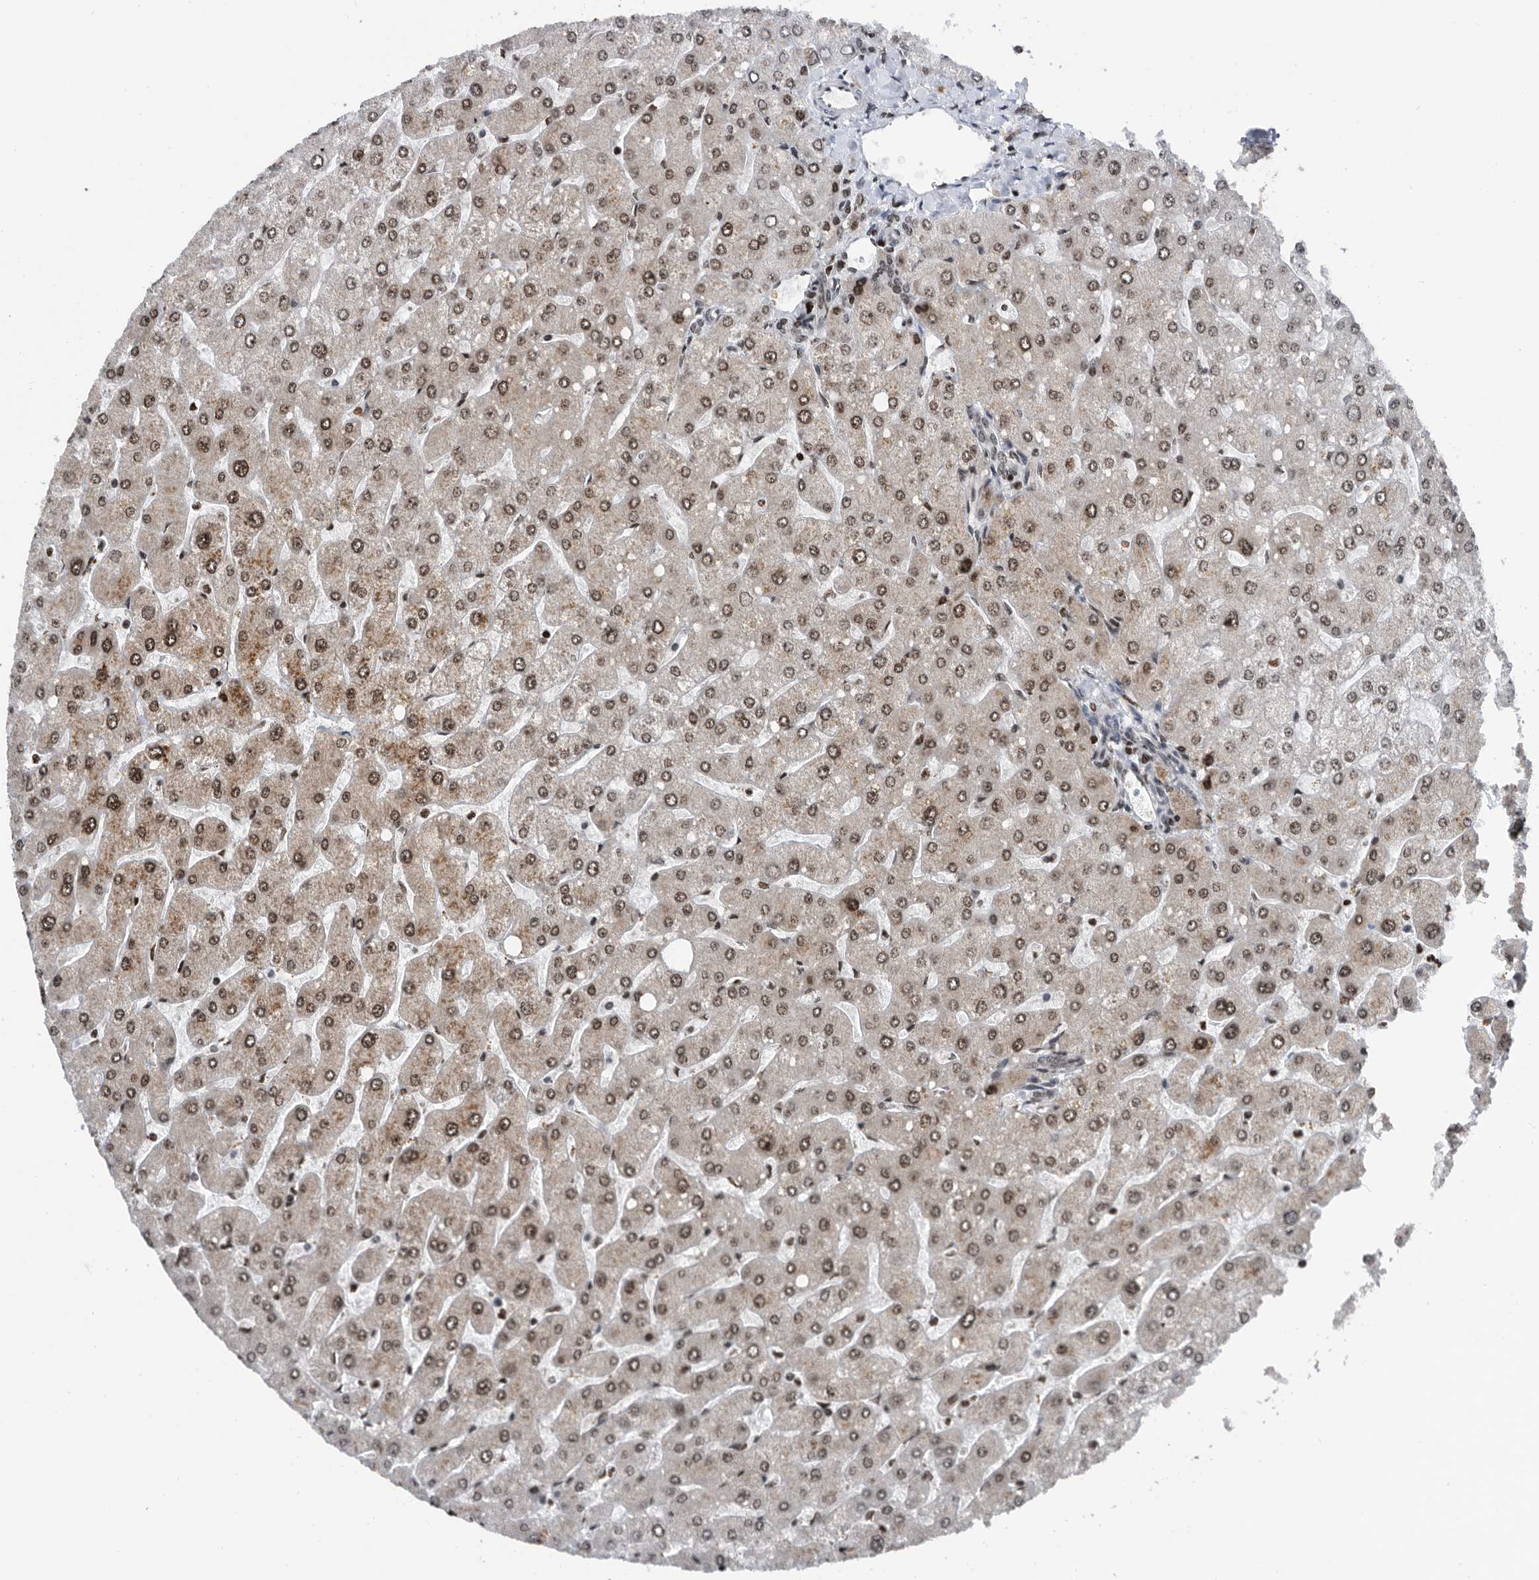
{"staining": {"intensity": "moderate", "quantity": ">75%", "location": "nuclear"}, "tissue": "liver", "cell_type": "Cholangiocytes", "image_type": "normal", "snomed": [{"axis": "morphology", "description": "Normal tissue, NOS"}, {"axis": "topography", "description": "Liver"}], "caption": "Immunohistochemical staining of unremarkable human liver demonstrates moderate nuclear protein expression in about >75% of cholangiocytes.", "gene": "SNRNP48", "patient": {"sex": "male", "age": 55}}